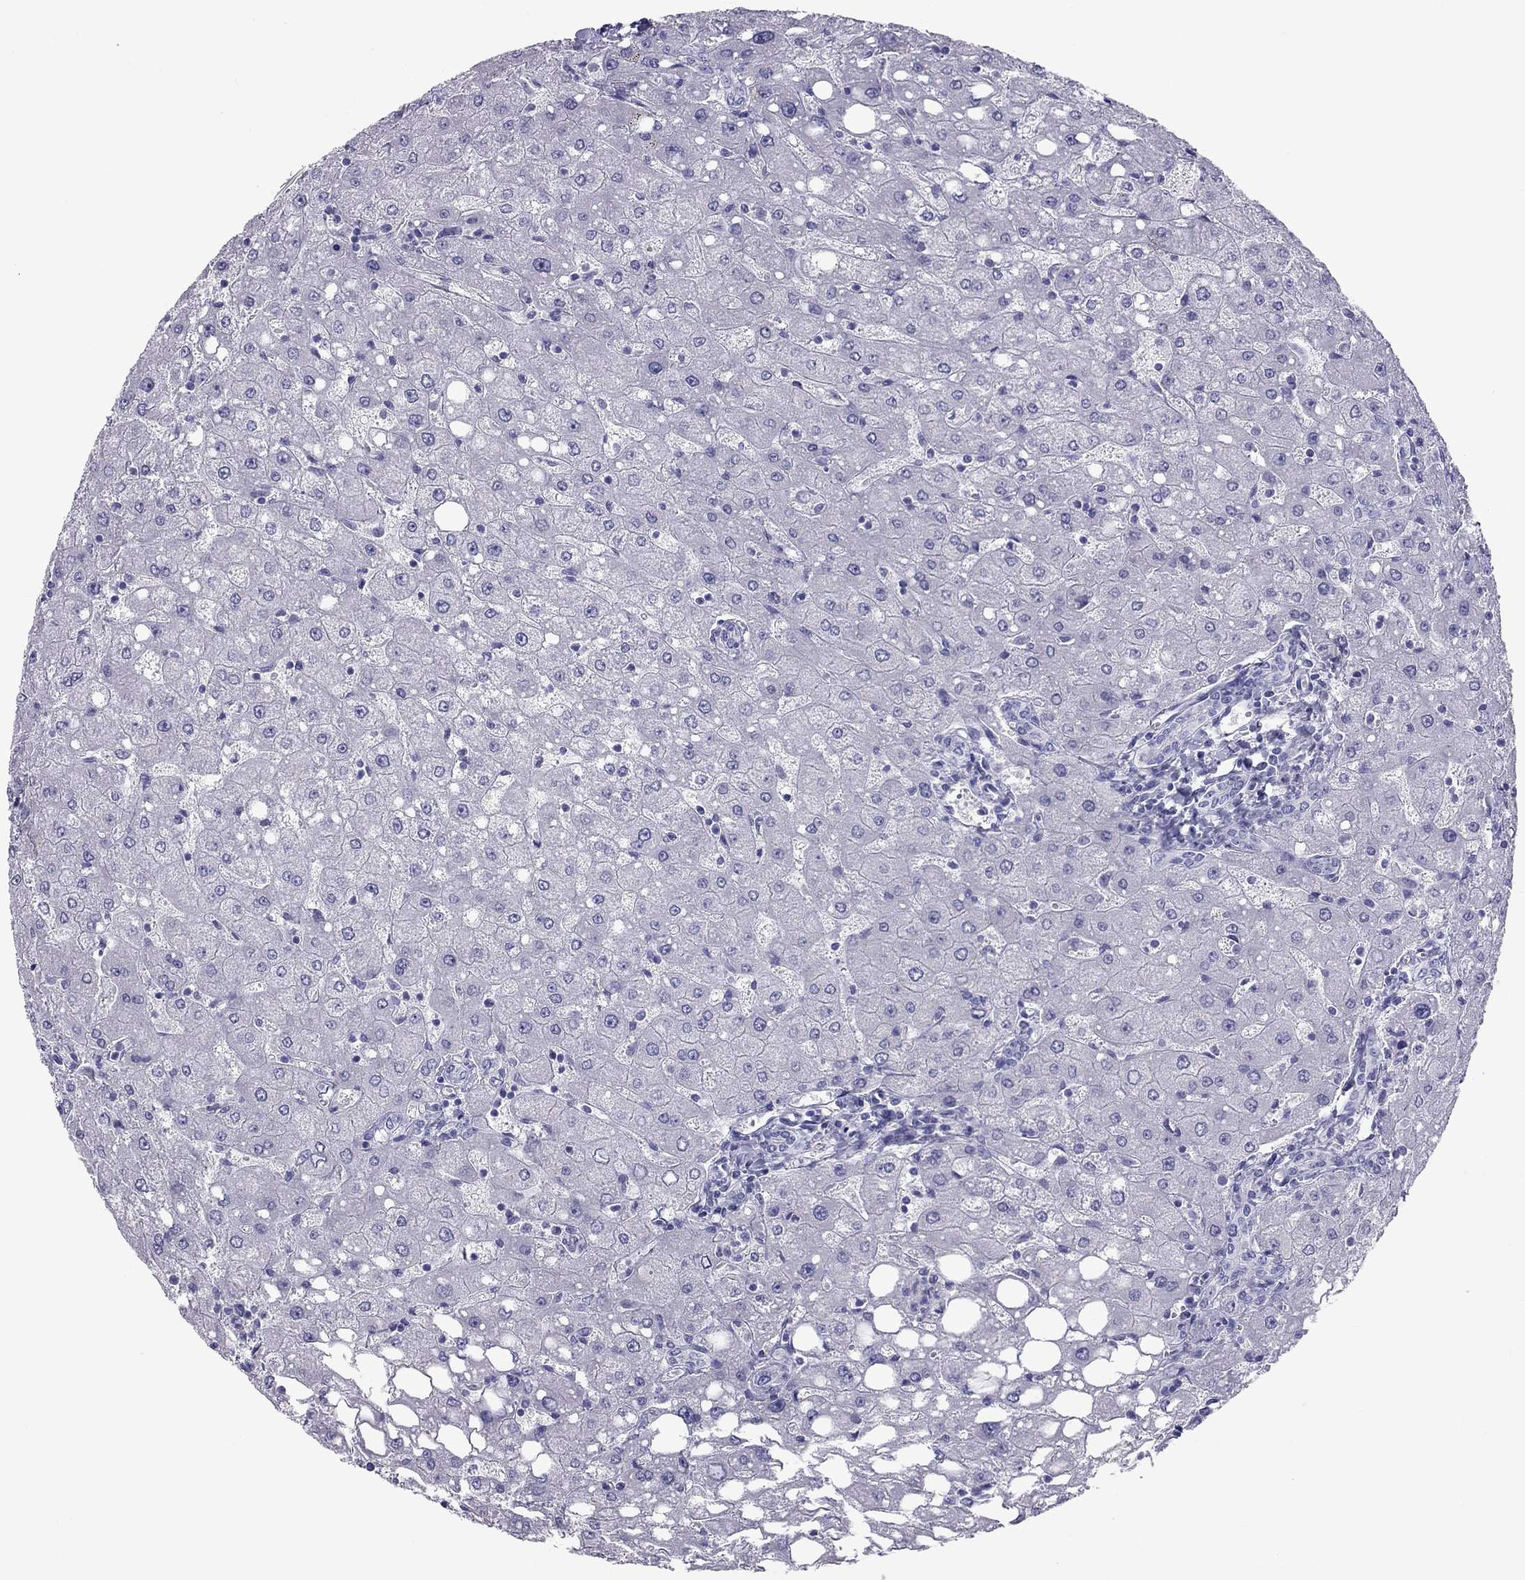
{"staining": {"intensity": "negative", "quantity": "none", "location": "none"}, "tissue": "liver", "cell_type": "Cholangiocytes", "image_type": "normal", "snomed": [{"axis": "morphology", "description": "Normal tissue, NOS"}, {"axis": "topography", "description": "Liver"}], "caption": "Cholangiocytes show no significant protein expression in normal liver.", "gene": "FSCN3", "patient": {"sex": "female", "age": 53}}